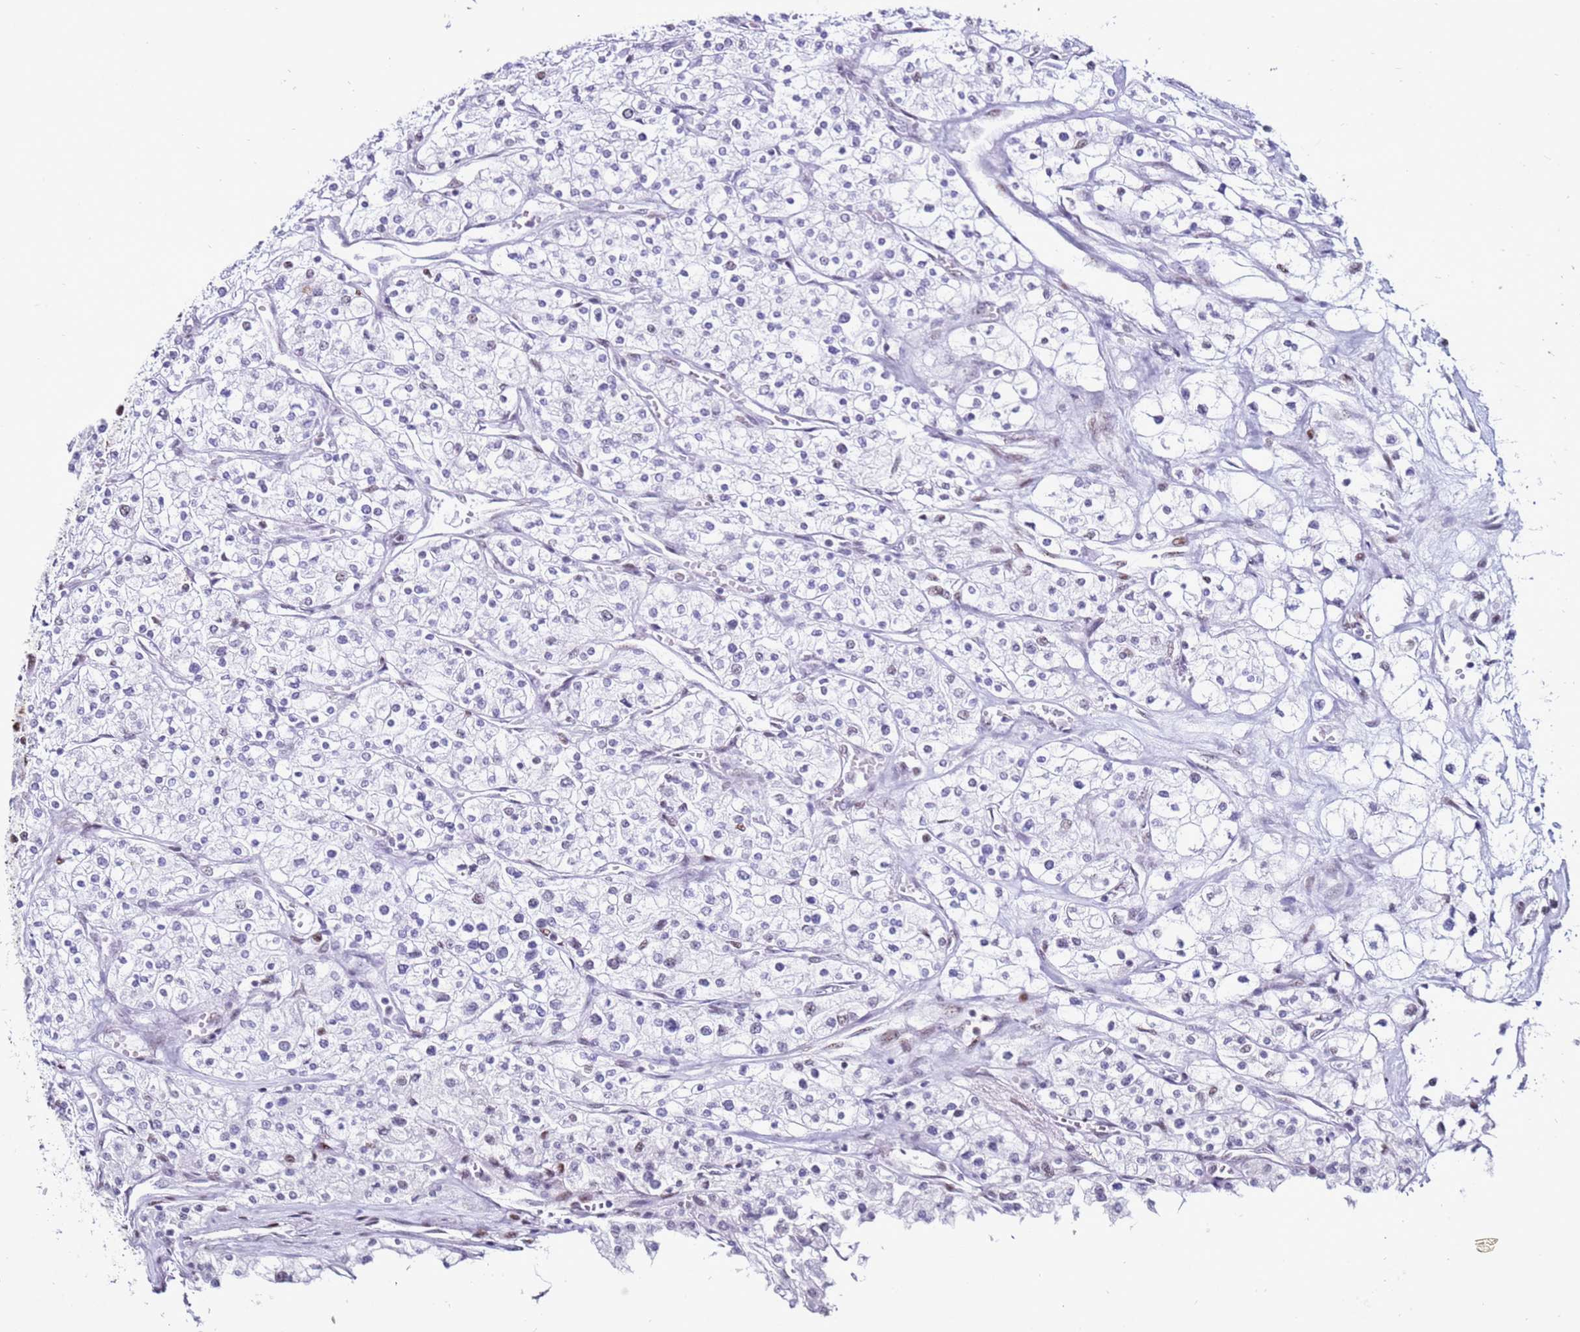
{"staining": {"intensity": "moderate", "quantity": "<25%", "location": "cytoplasmic/membranous,nuclear"}, "tissue": "renal cancer", "cell_type": "Tumor cells", "image_type": "cancer", "snomed": [{"axis": "morphology", "description": "Adenocarcinoma, NOS"}, {"axis": "topography", "description": "Kidney"}], "caption": "Renal cancer (adenocarcinoma) stained with DAB (3,3'-diaminobenzidine) immunohistochemistry (IHC) demonstrates low levels of moderate cytoplasmic/membranous and nuclear positivity in about <25% of tumor cells. (DAB = brown stain, brightfield microscopy at high magnification).", "gene": "KPNA4", "patient": {"sex": "male", "age": 80}}